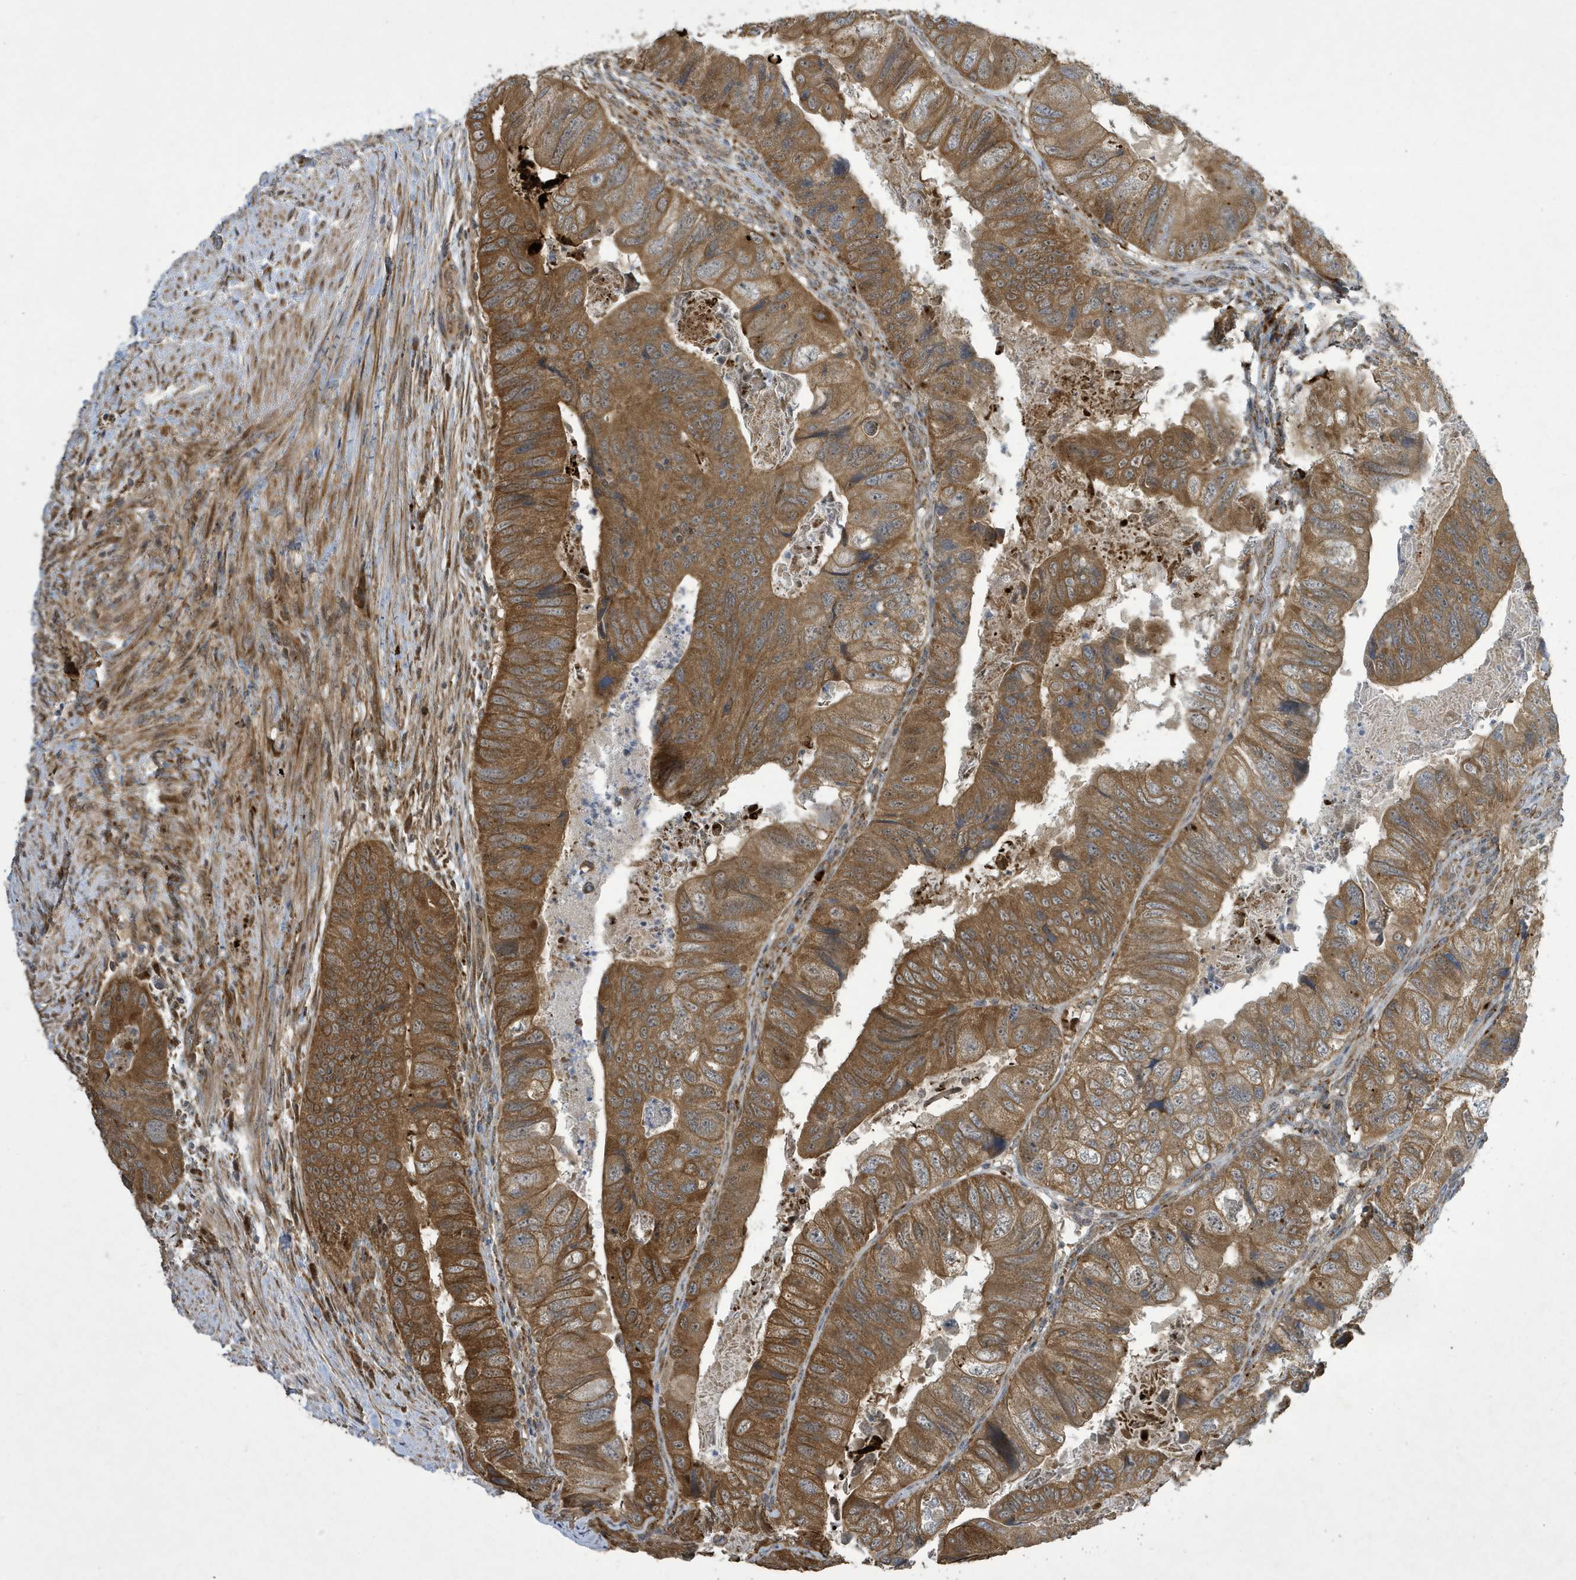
{"staining": {"intensity": "moderate", "quantity": ">75%", "location": "cytoplasmic/membranous"}, "tissue": "colorectal cancer", "cell_type": "Tumor cells", "image_type": "cancer", "snomed": [{"axis": "morphology", "description": "Adenocarcinoma, NOS"}, {"axis": "topography", "description": "Rectum"}], "caption": "High-magnification brightfield microscopy of colorectal adenocarcinoma stained with DAB (3,3'-diaminobenzidine) (brown) and counterstained with hematoxylin (blue). tumor cells exhibit moderate cytoplasmic/membranous expression is present in approximately>75% of cells.", "gene": "NCOA7", "patient": {"sex": "male", "age": 63}}